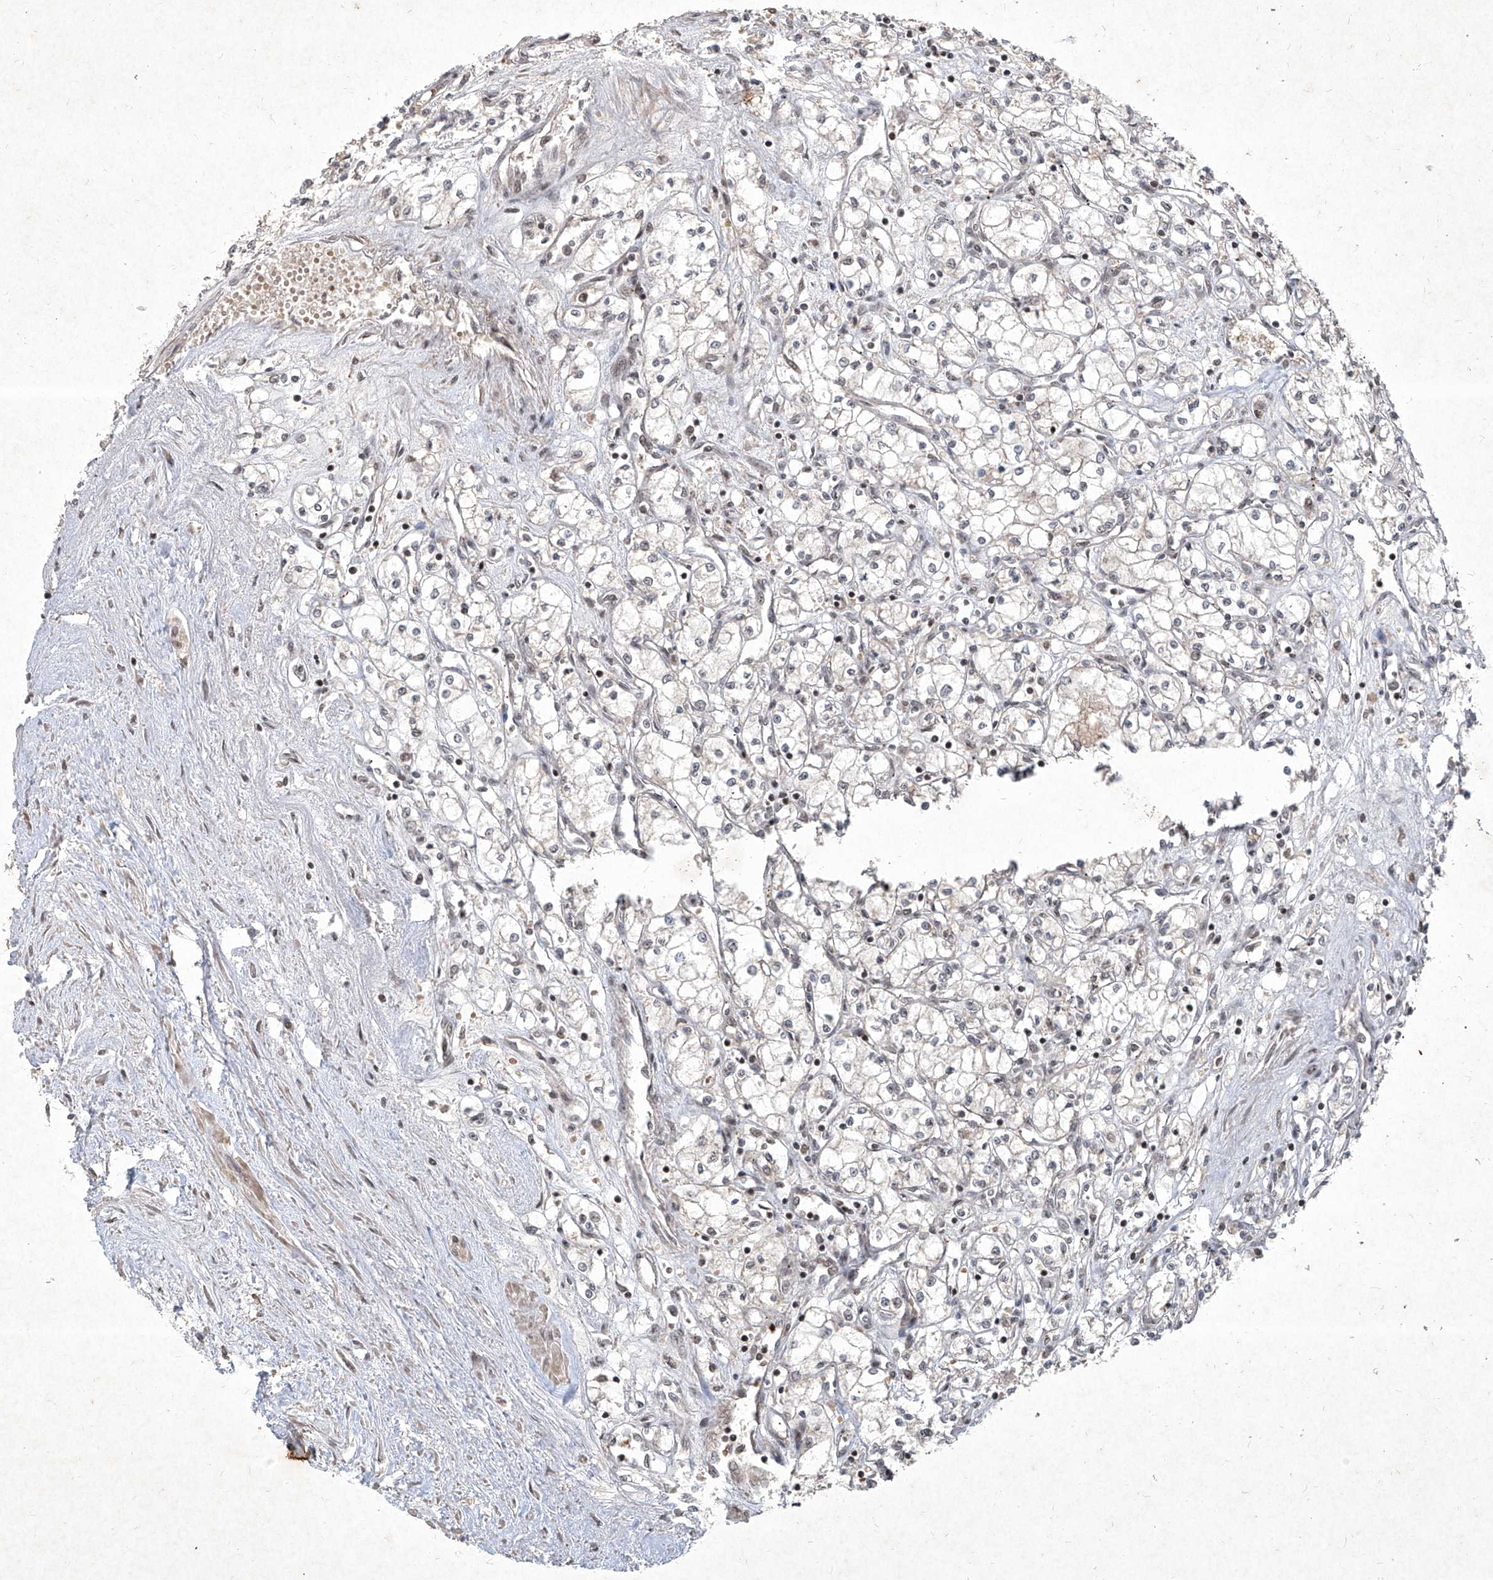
{"staining": {"intensity": "negative", "quantity": "none", "location": "none"}, "tissue": "renal cancer", "cell_type": "Tumor cells", "image_type": "cancer", "snomed": [{"axis": "morphology", "description": "Adenocarcinoma, NOS"}, {"axis": "topography", "description": "Kidney"}], "caption": "Protein analysis of renal cancer (adenocarcinoma) exhibits no significant expression in tumor cells. Brightfield microscopy of IHC stained with DAB (3,3'-diaminobenzidine) (brown) and hematoxylin (blue), captured at high magnification.", "gene": "IRF2", "patient": {"sex": "male", "age": 59}}